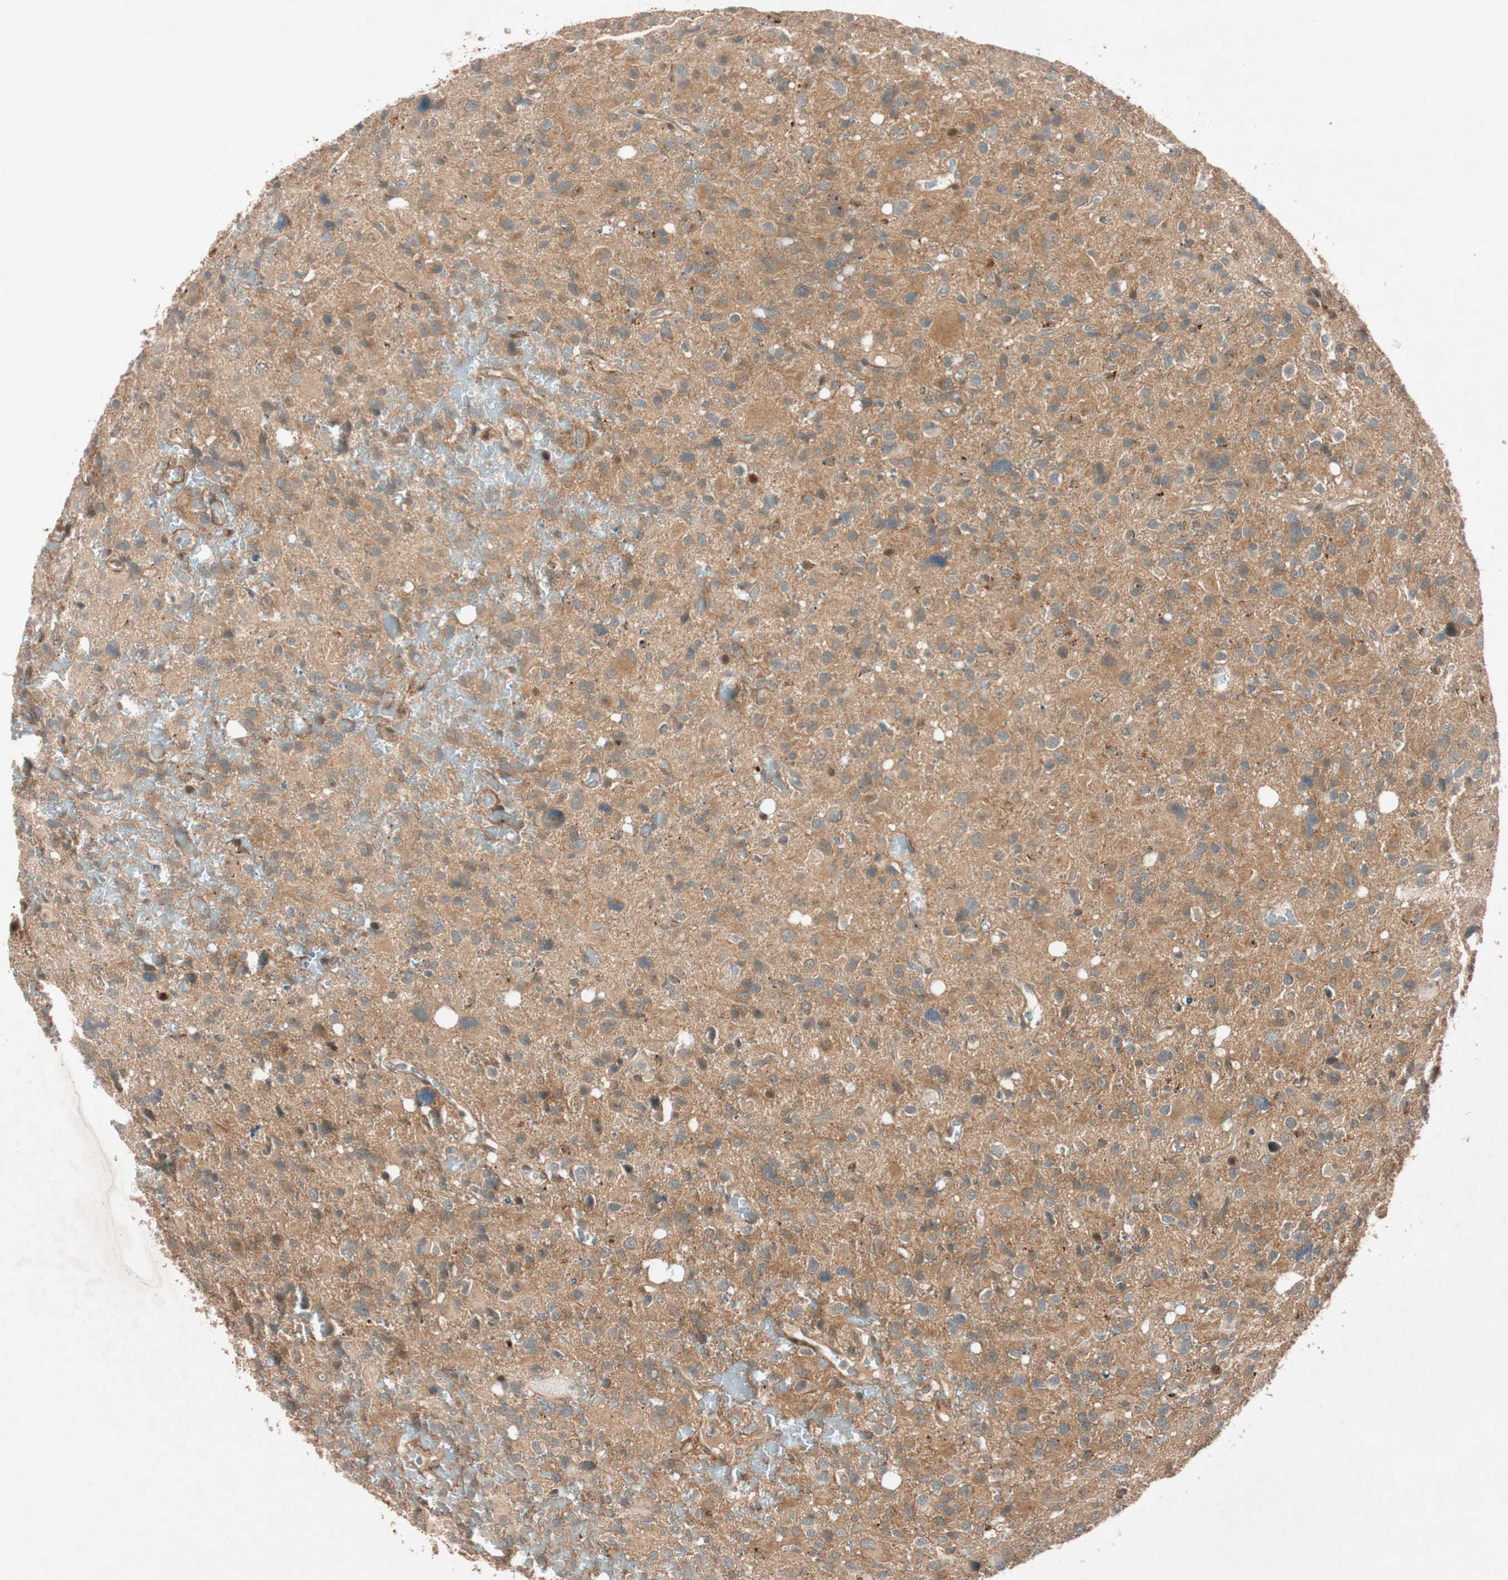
{"staining": {"intensity": "moderate", "quantity": "25%-75%", "location": "cytoplasmic/membranous"}, "tissue": "glioma", "cell_type": "Tumor cells", "image_type": "cancer", "snomed": [{"axis": "morphology", "description": "Glioma, malignant, High grade"}, {"axis": "topography", "description": "Brain"}], "caption": "The photomicrograph shows immunohistochemical staining of glioma. There is moderate cytoplasmic/membranous positivity is present in approximately 25%-75% of tumor cells.", "gene": "EPHA6", "patient": {"sex": "male", "age": 48}}